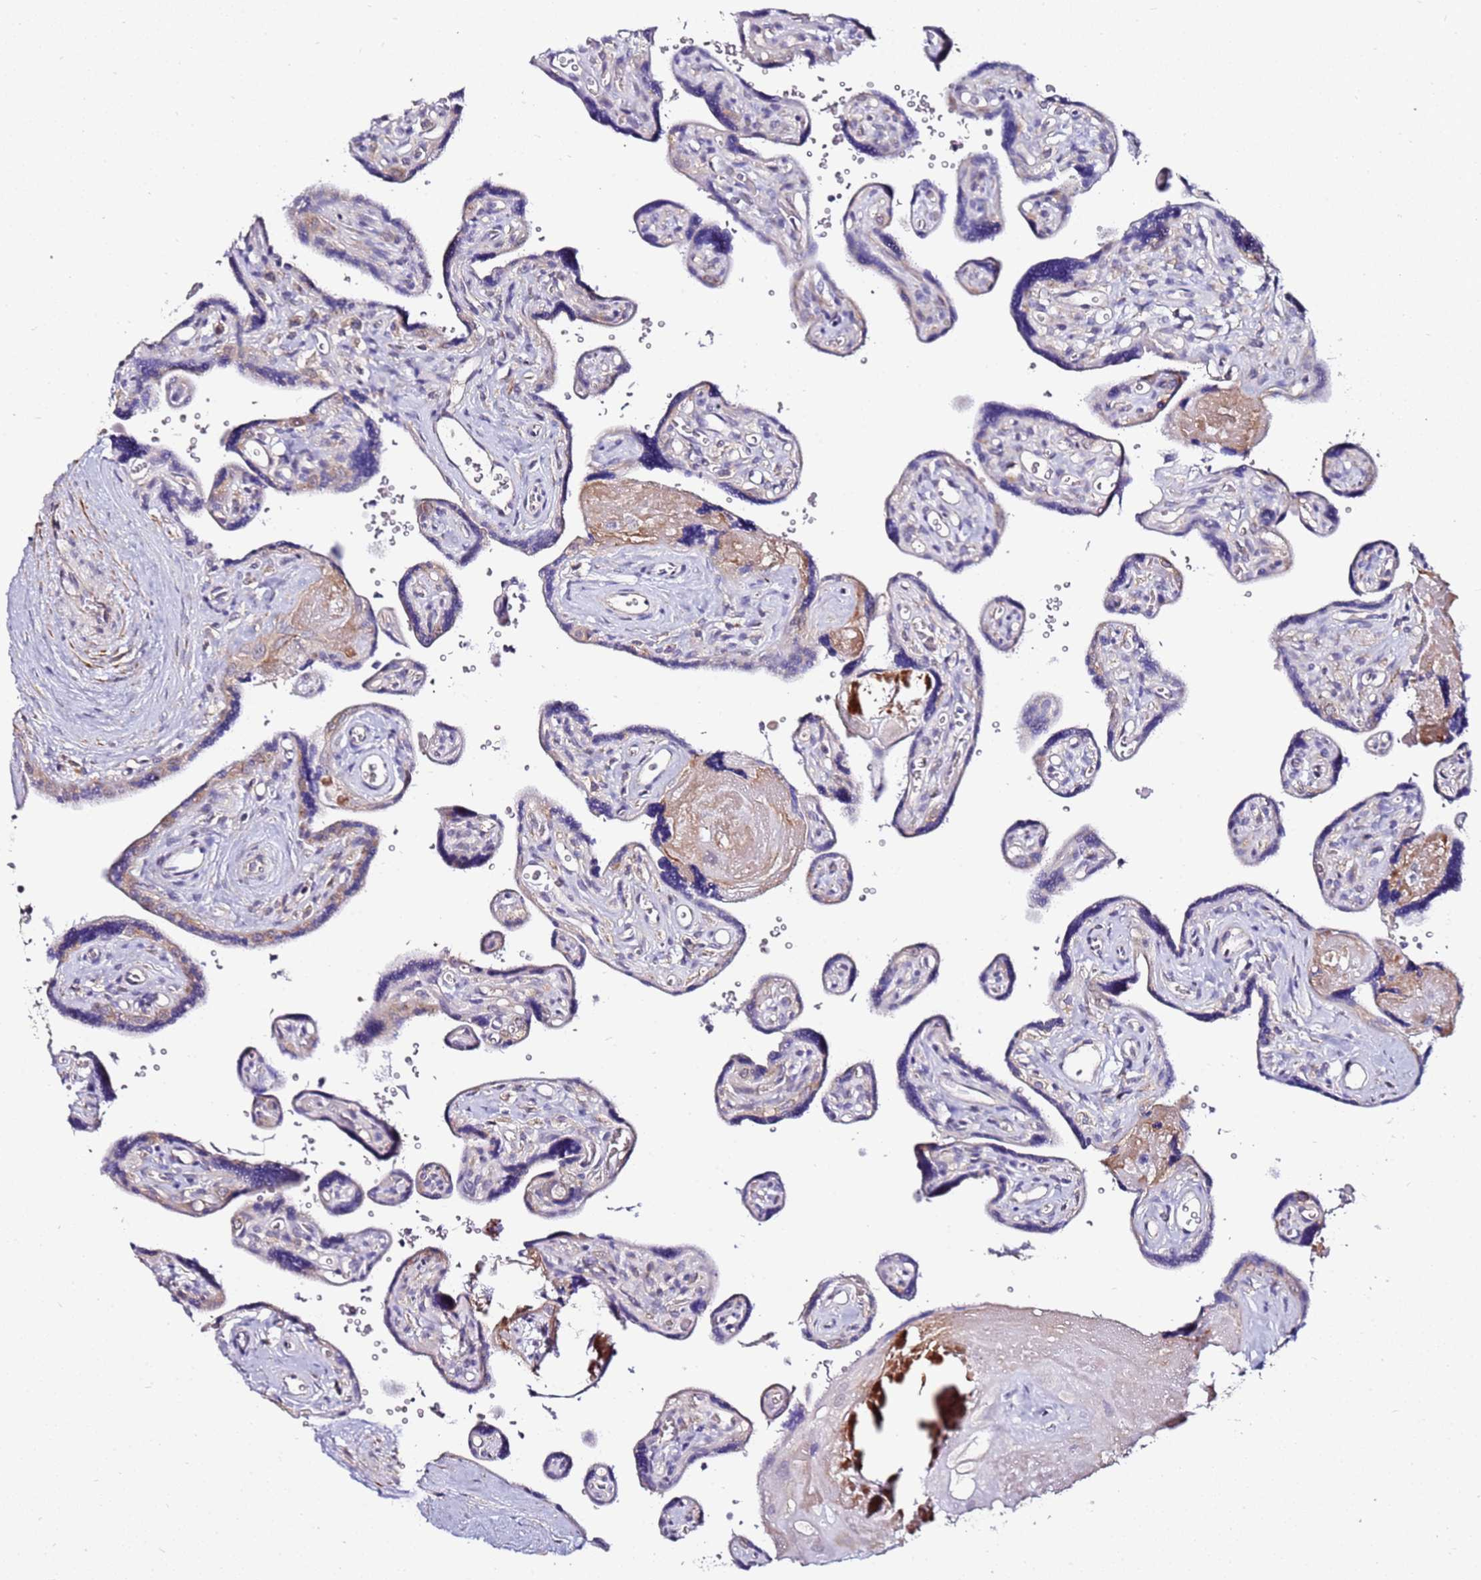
{"staining": {"intensity": "negative", "quantity": "none", "location": "none"}, "tissue": "placenta", "cell_type": "Decidual cells", "image_type": "normal", "snomed": [{"axis": "morphology", "description": "Normal tissue, NOS"}, {"axis": "topography", "description": "Placenta"}], "caption": "IHC of benign placenta demonstrates no staining in decidual cells. (DAB immunohistochemistry (IHC) visualized using brightfield microscopy, high magnification).", "gene": "SRRM5", "patient": {"sex": "female", "age": 39}}